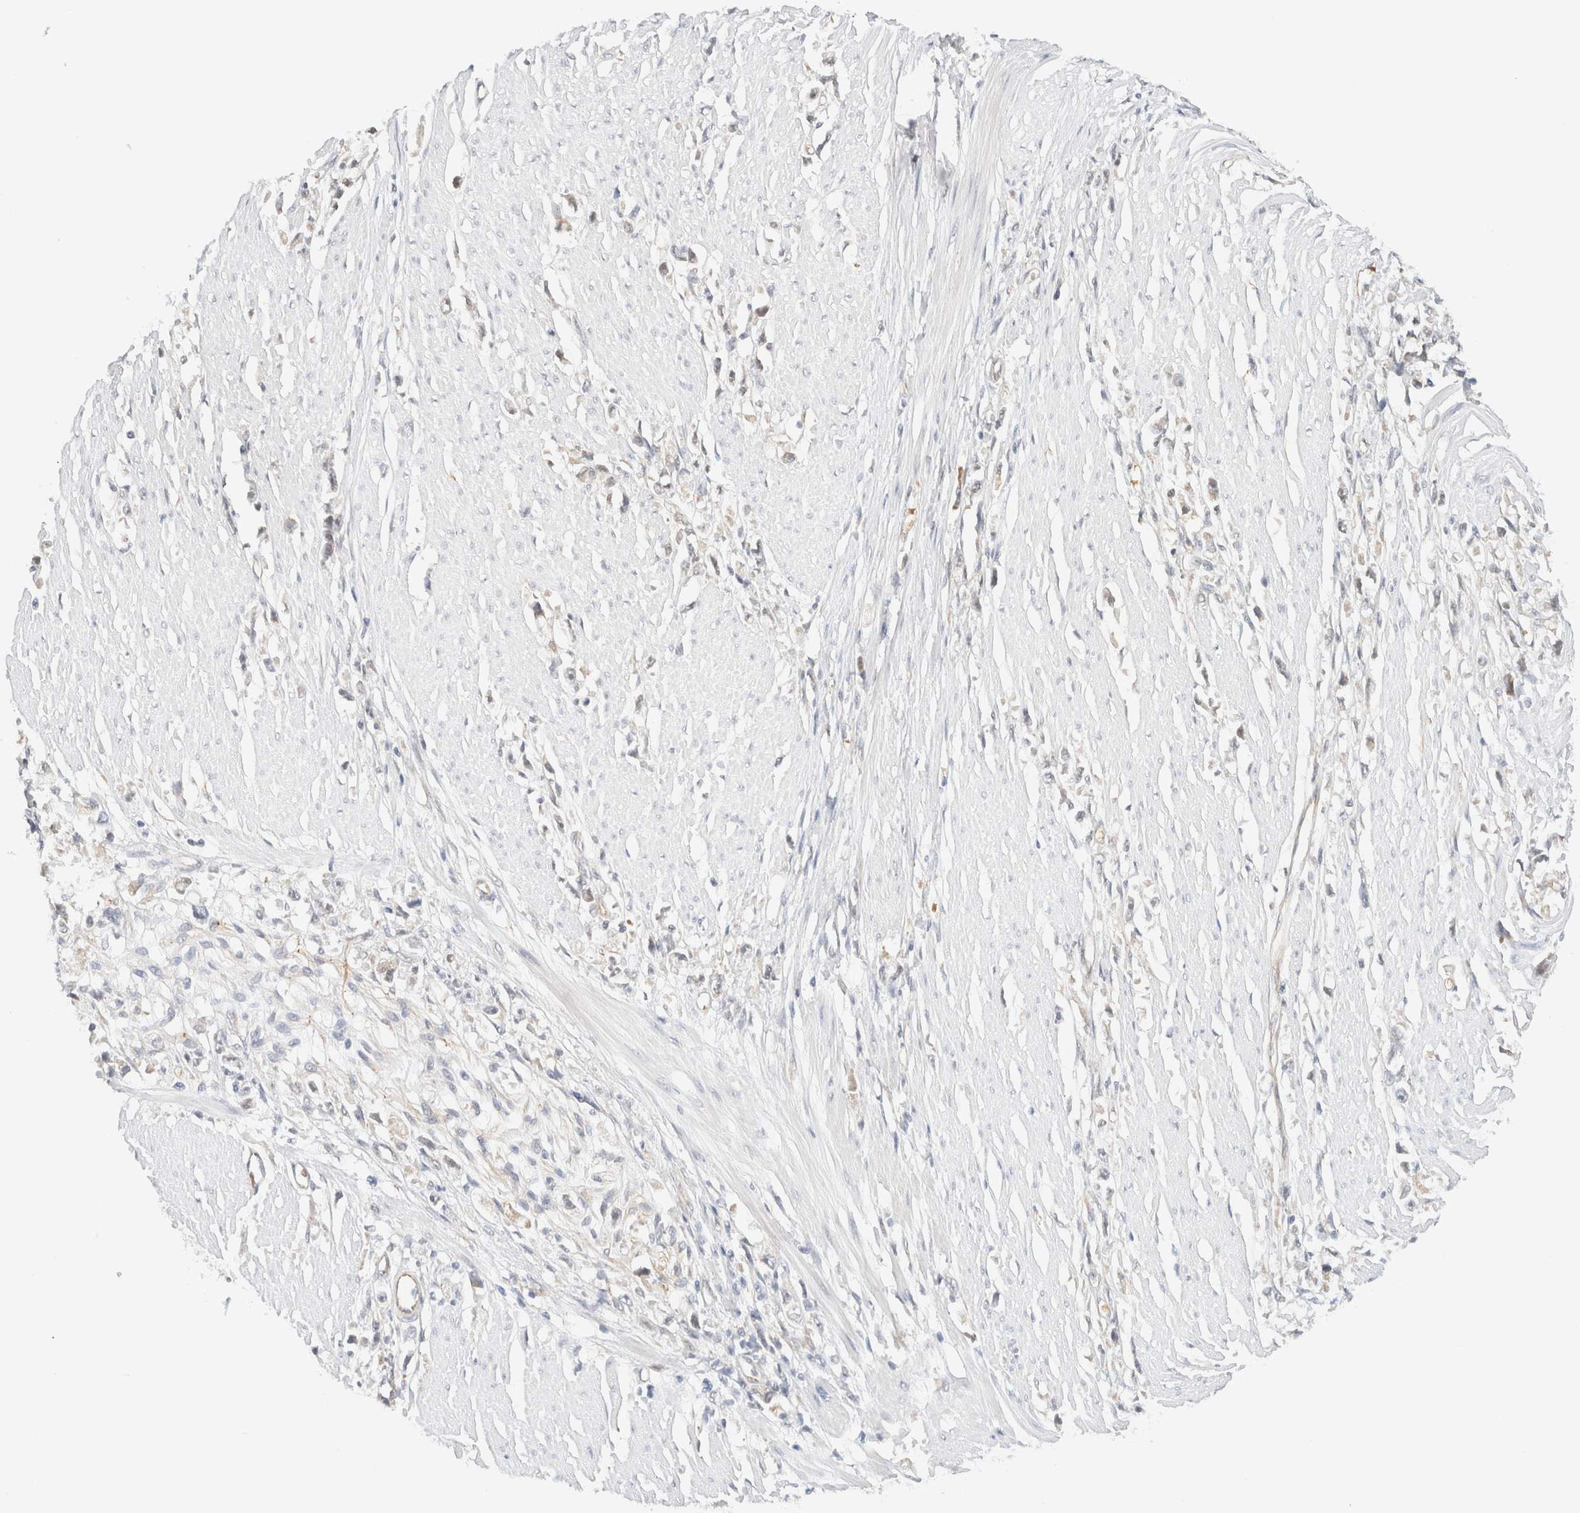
{"staining": {"intensity": "negative", "quantity": "none", "location": "none"}, "tissue": "stomach cancer", "cell_type": "Tumor cells", "image_type": "cancer", "snomed": [{"axis": "morphology", "description": "Adenocarcinoma, NOS"}, {"axis": "topography", "description": "Stomach"}], "caption": "Histopathology image shows no protein expression in tumor cells of stomach adenocarcinoma tissue.", "gene": "SYVN1", "patient": {"sex": "female", "age": 59}}